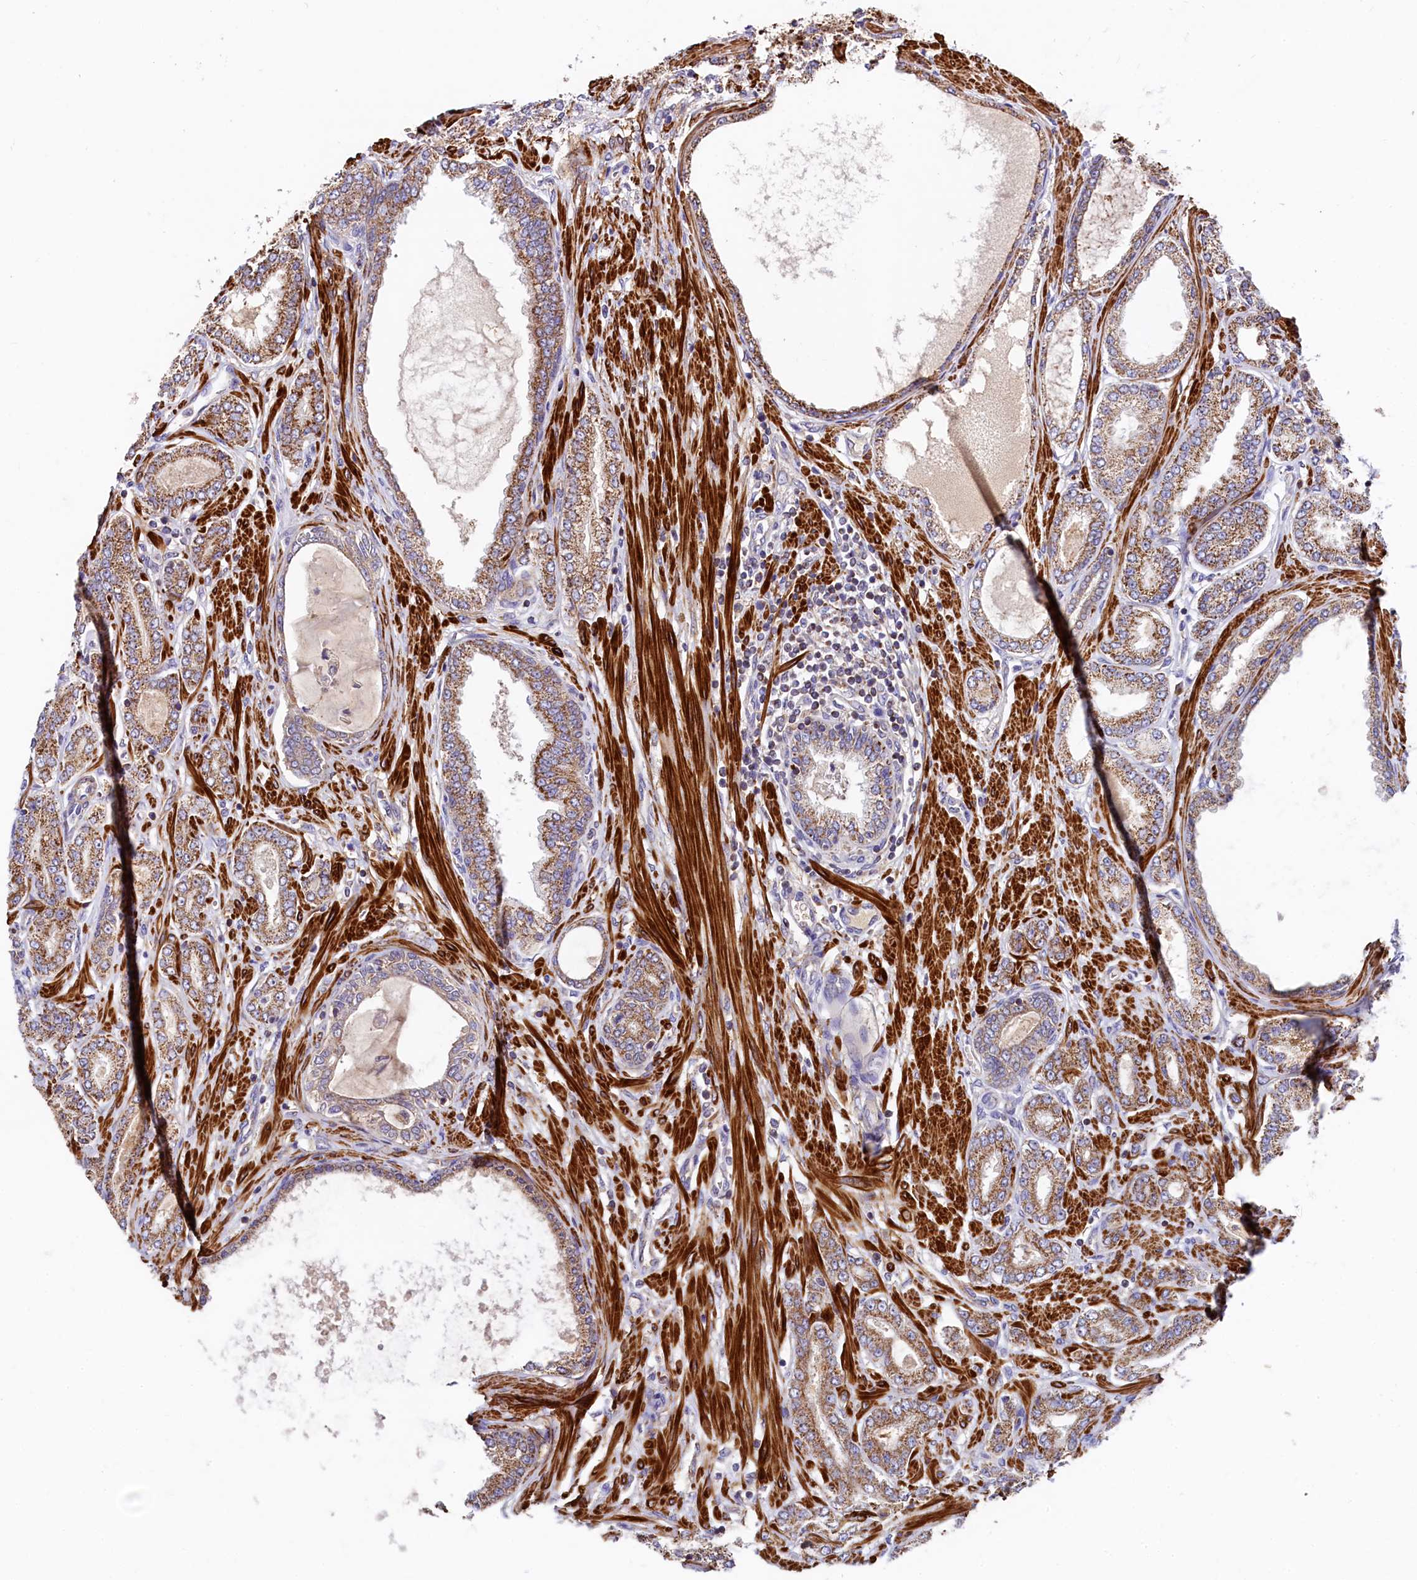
{"staining": {"intensity": "moderate", "quantity": ">75%", "location": "cytoplasmic/membranous"}, "tissue": "prostate cancer", "cell_type": "Tumor cells", "image_type": "cancer", "snomed": [{"axis": "morphology", "description": "Adenocarcinoma, Low grade"}, {"axis": "topography", "description": "Prostate"}], "caption": "DAB (3,3'-diaminobenzidine) immunohistochemical staining of prostate cancer exhibits moderate cytoplasmic/membranous protein positivity in about >75% of tumor cells. (IHC, brightfield microscopy, high magnification).", "gene": "CIAO3", "patient": {"sex": "male", "age": 63}}